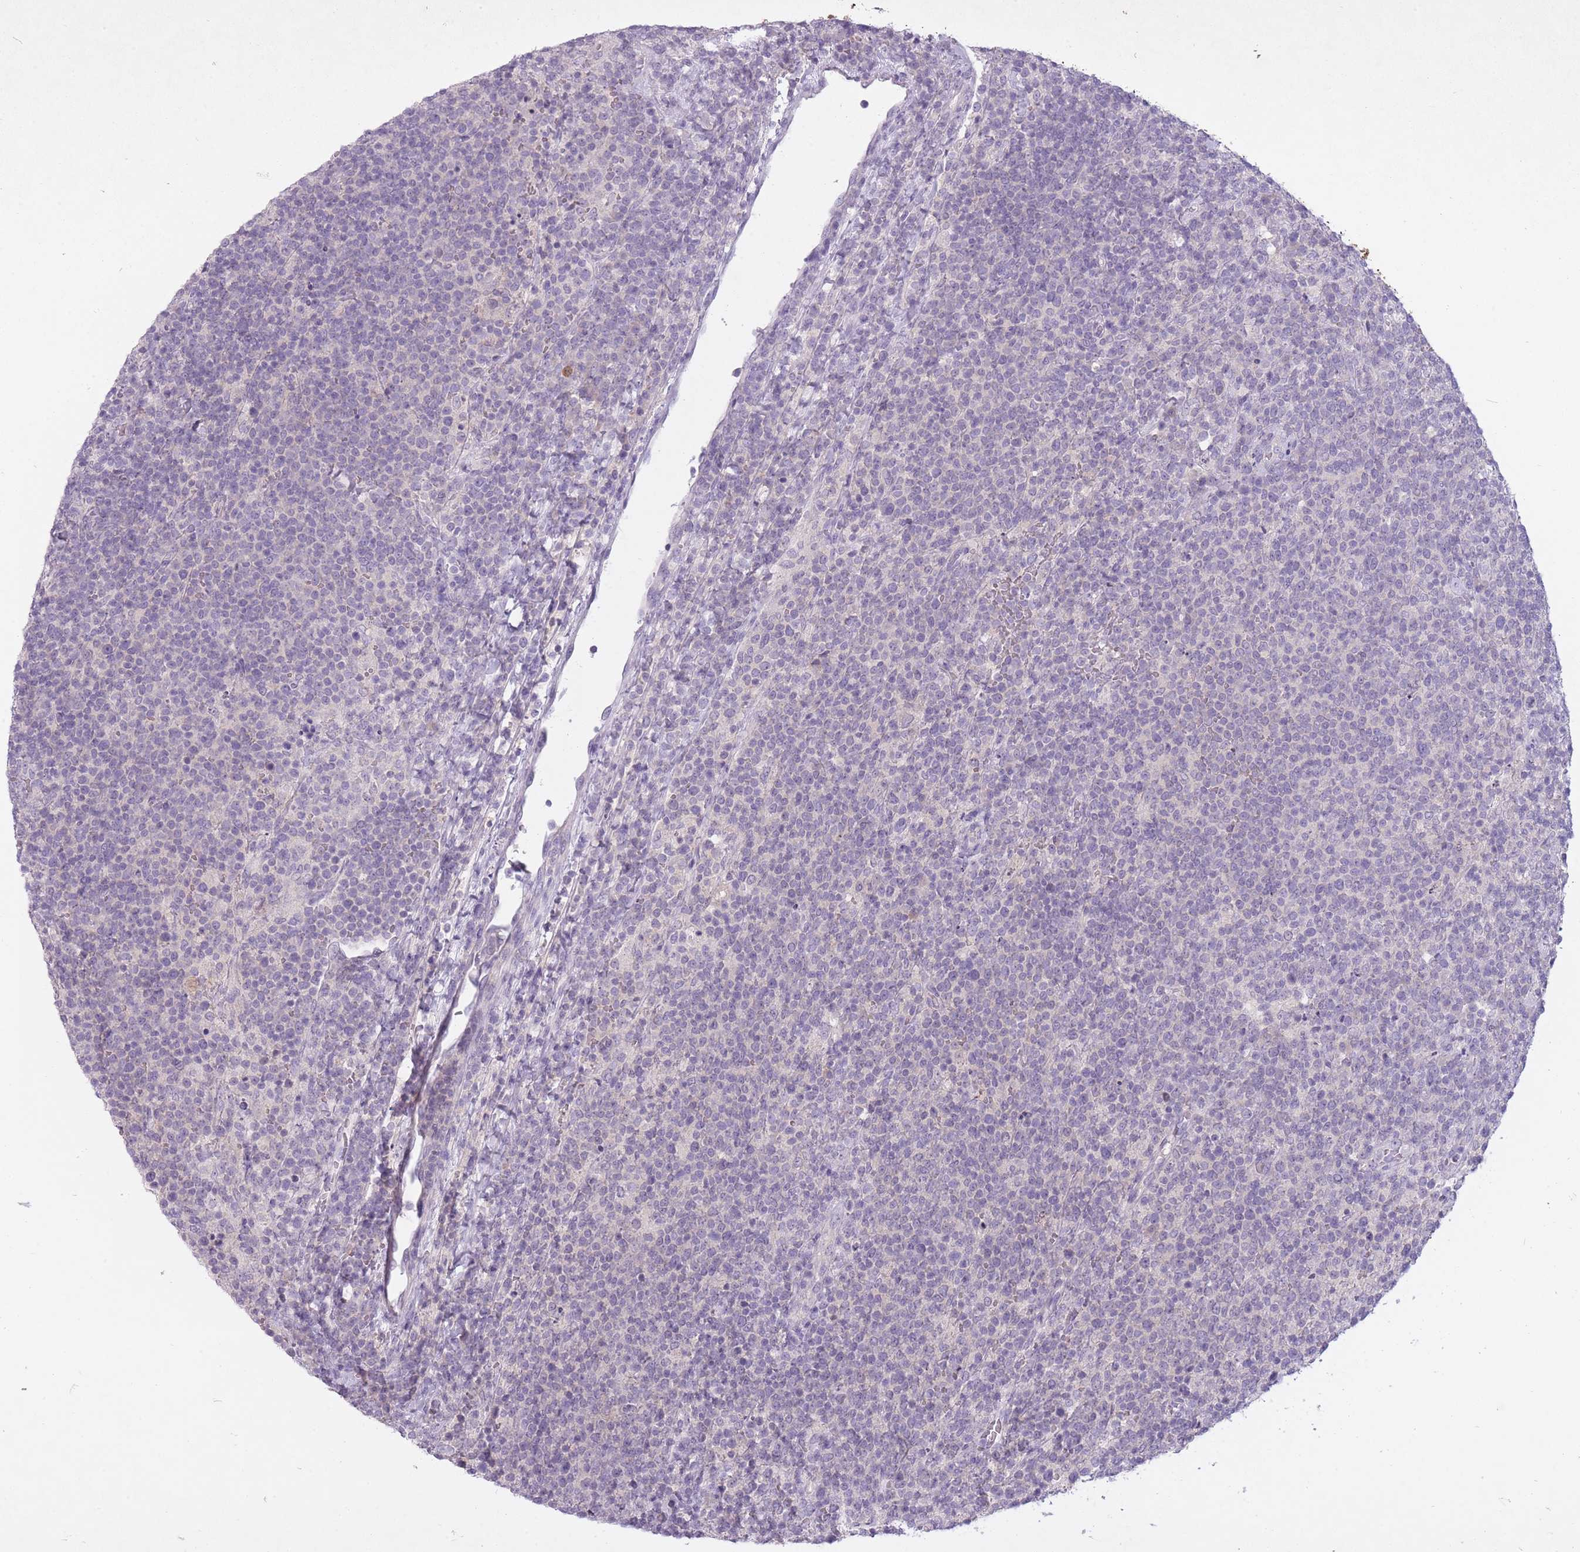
{"staining": {"intensity": "negative", "quantity": "none", "location": "none"}, "tissue": "lymphoma", "cell_type": "Tumor cells", "image_type": "cancer", "snomed": [{"axis": "morphology", "description": "Malignant lymphoma, non-Hodgkin's type, High grade"}, {"axis": "topography", "description": "Lymph node"}], "caption": "Immunohistochemistry histopathology image of human malignant lymphoma, non-Hodgkin's type (high-grade) stained for a protein (brown), which displays no positivity in tumor cells. The staining was performed using DAB (3,3'-diaminobenzidine) to visualize the protein expression in brown, while the nuclei were stained in blue with hematoxylin (Magnification: 20x).", "gene": "FAM43B", "patient": {"sex": "male", "age": 61}}